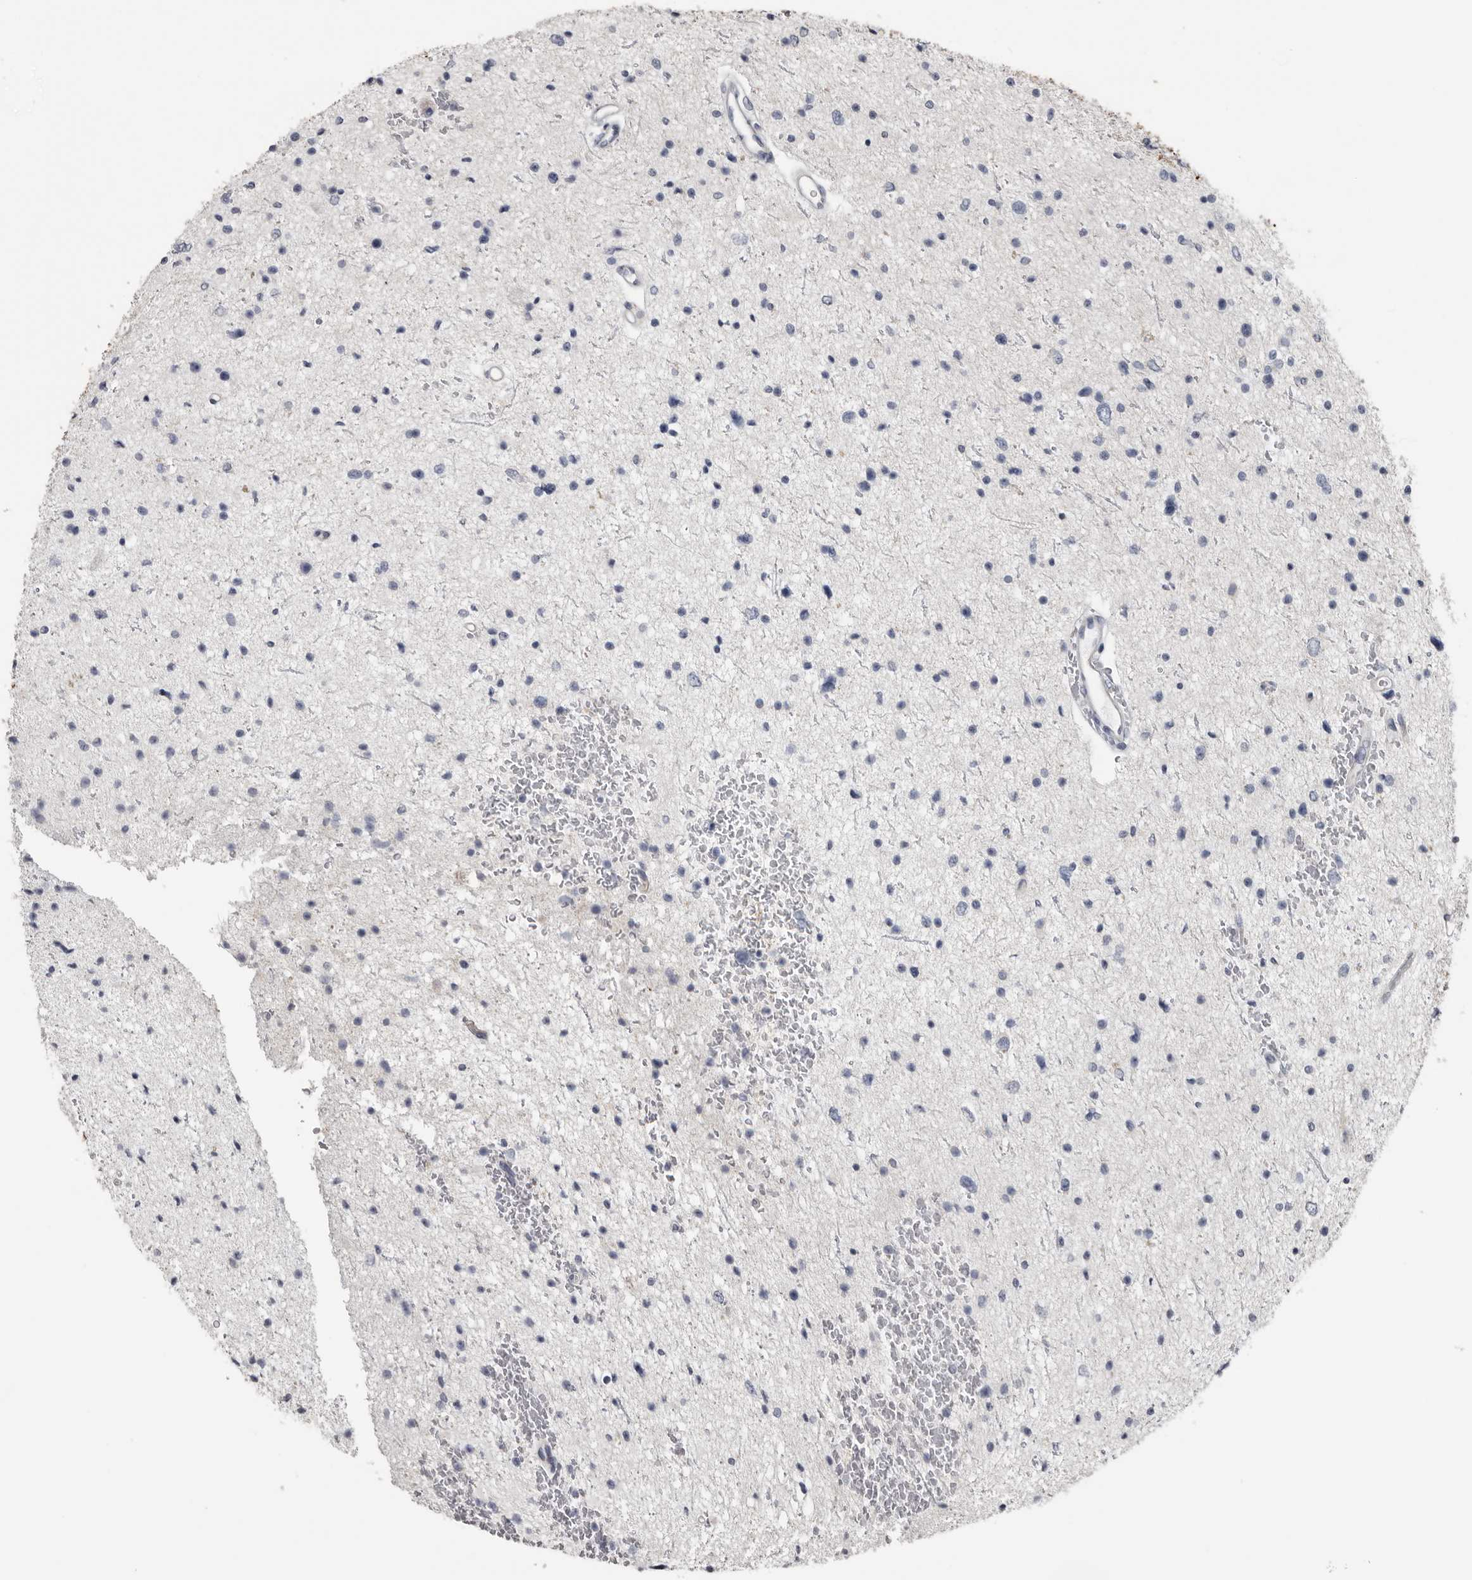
{"staining": {"intensity": "negative", "quantity": "none", "location": "none"}, "tissue": "glioma", "cell_type": "Tumor cells", "image_type": "cancer", "snomed": [{"axis": "morphology", "description": "Glioma, malignant, Low grade"}, {"axis": "topography", "description": "Brain"}], "caption": "IHC of malignant glioma (low-grade) demonstrates no expression in tumor cells. Brightfield microscopy of immunohistochemistry stained with DAB (3,3'-diaminobenzidine) (brown) and hematoxylin (blue), captured at high magnification.", "gene": "FABP7", "patient": {"sex": "female", "age": 37}}